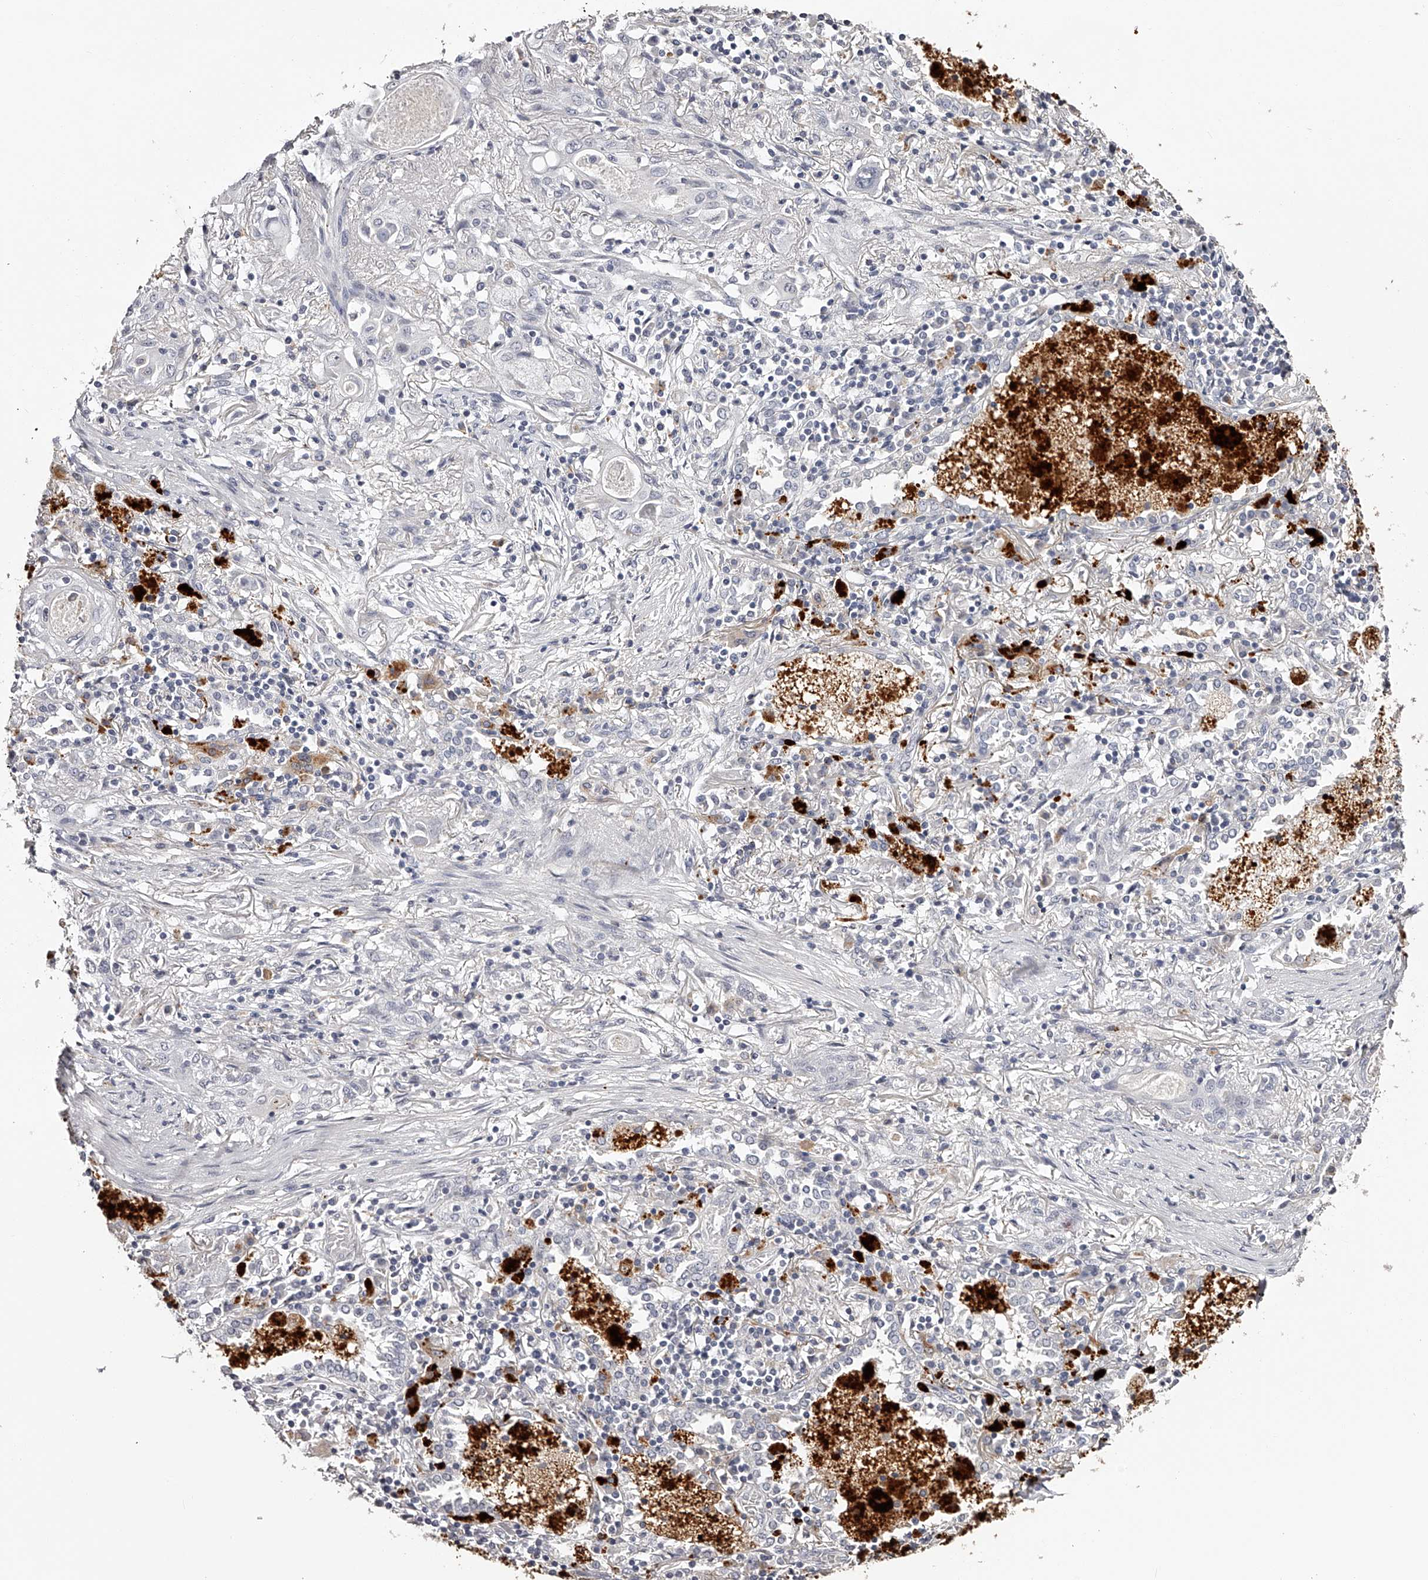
{"staining": {"intensity": "negative", "quantity": "none", "location": "none"}, "tissue": "lung cancer", "cell_type": "Tumor cells", "image_type": "cancer", "snomed": [{"axis": "morphology", "description": "Squamous cell carcinoma, NOS"}, {"axis": "topography", "description": "Lung"}], "caption": "Tumor cells are negative for protein expression in human lung squamous cell carcinoma. The staining was performed using DAB to visualize the protein expression in brown, while the nuclei were stained in blue with hematoxylin (Magnification: 20x).", "gene": "SLC35D3", "patient": {"sex": "female", "age": 47}}